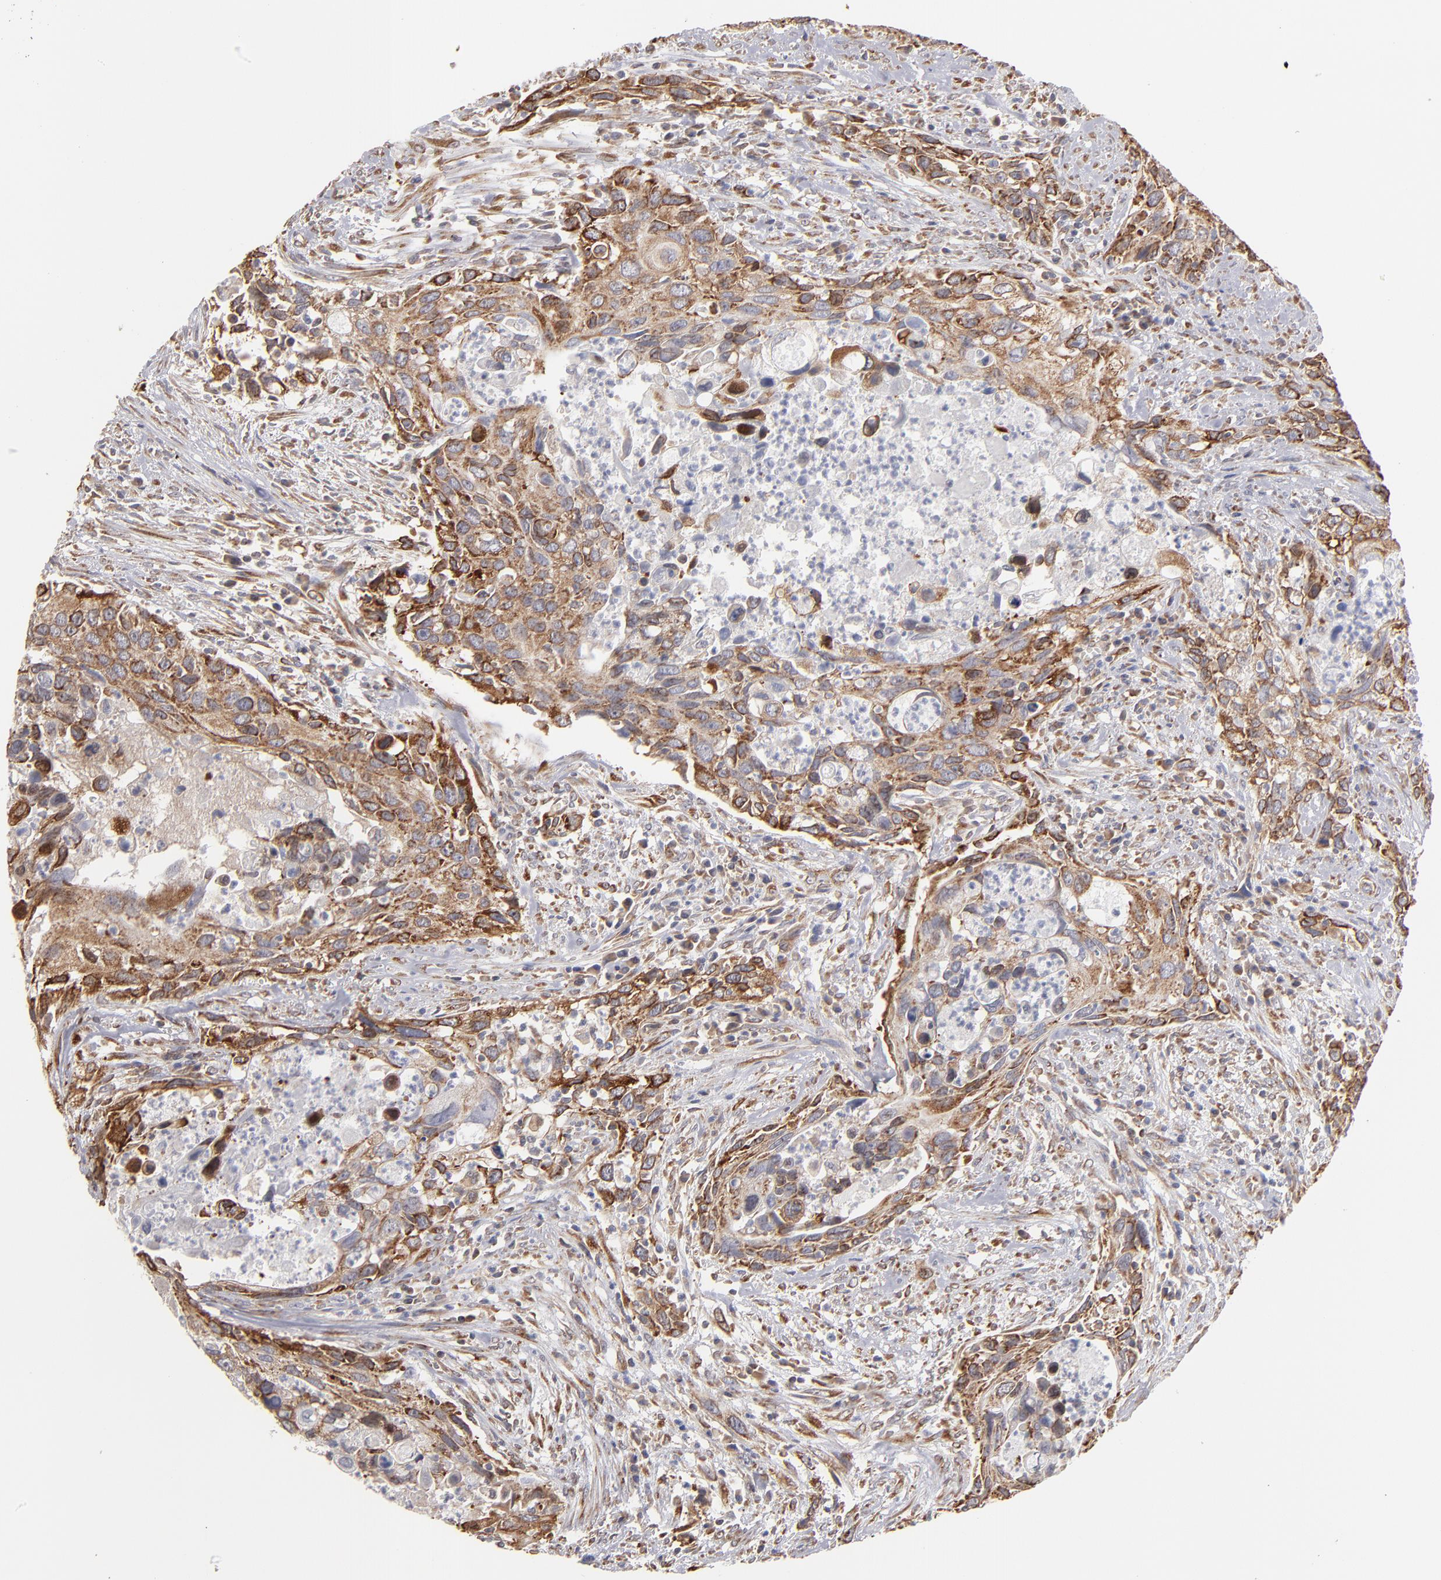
{"staining": {"intensity": "moderate", "quantity": ">75%", "location": "cytoplasmic/membranous"}, "tissue": "urothelial cancer", "cell_type": "Tumor cells", "image_type": "cancer", "snomed": [{"axis": "morphology", "description": "Urothelial carcinoma, High grade"}, {"axis": "topography", "description": "Urinary bladder"}], "caption": "Immunohistochemistry histopathology image of neoplastic tissue: human urothelial carcinoma (high-grade) stained using immunohistochemistry shows medium levels of moderate protein expression localized specifically in the cytoplasmic/membranous of tumor cells, appearing as a cytoplasmic/membranous brown color.", "gene": "KTN1", "patient": {"sex": "male", "age": 71}}